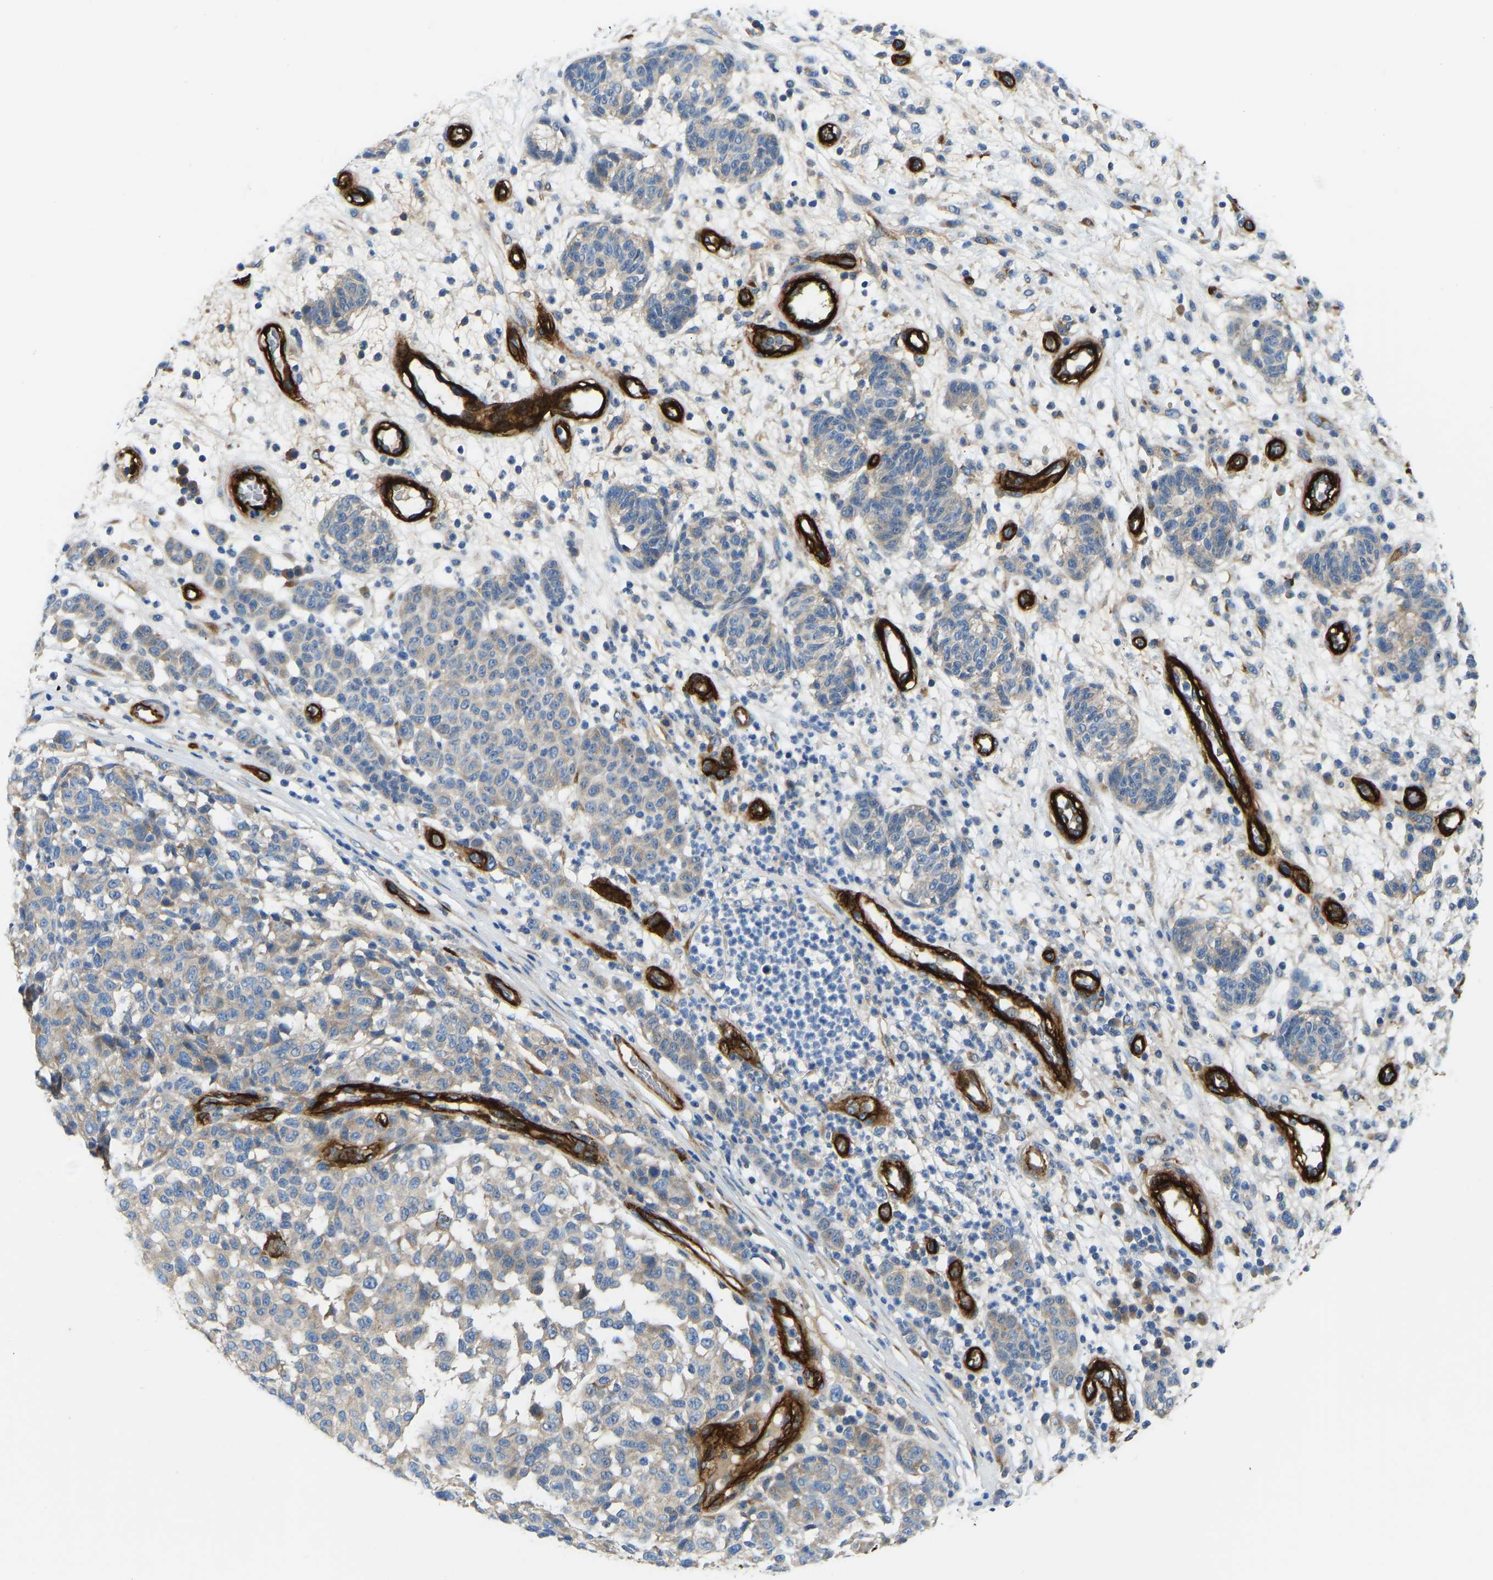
{"staining": {"intensity": "moderate", "quantity": "<25%", "location": "cytoplasmic/membranous"}, "tissue": "melanoma", "cell_type": "Tumor cells", "image_type": "cancer", "snomed": [{"axis": "morphology", "description": "Malignant melanoma, NOS"}, {"axis": "topography", "description": "Skin"}], "caption": "DAB (3,3'-diaminobenzidine) immunohistochemical staining of human melanoma shows moderate cytoplasmic/membranous protein positivity in about <25% of tumor cells.", "gene": "COL15A1", "patient": {"sex": "male", "age": 59}}